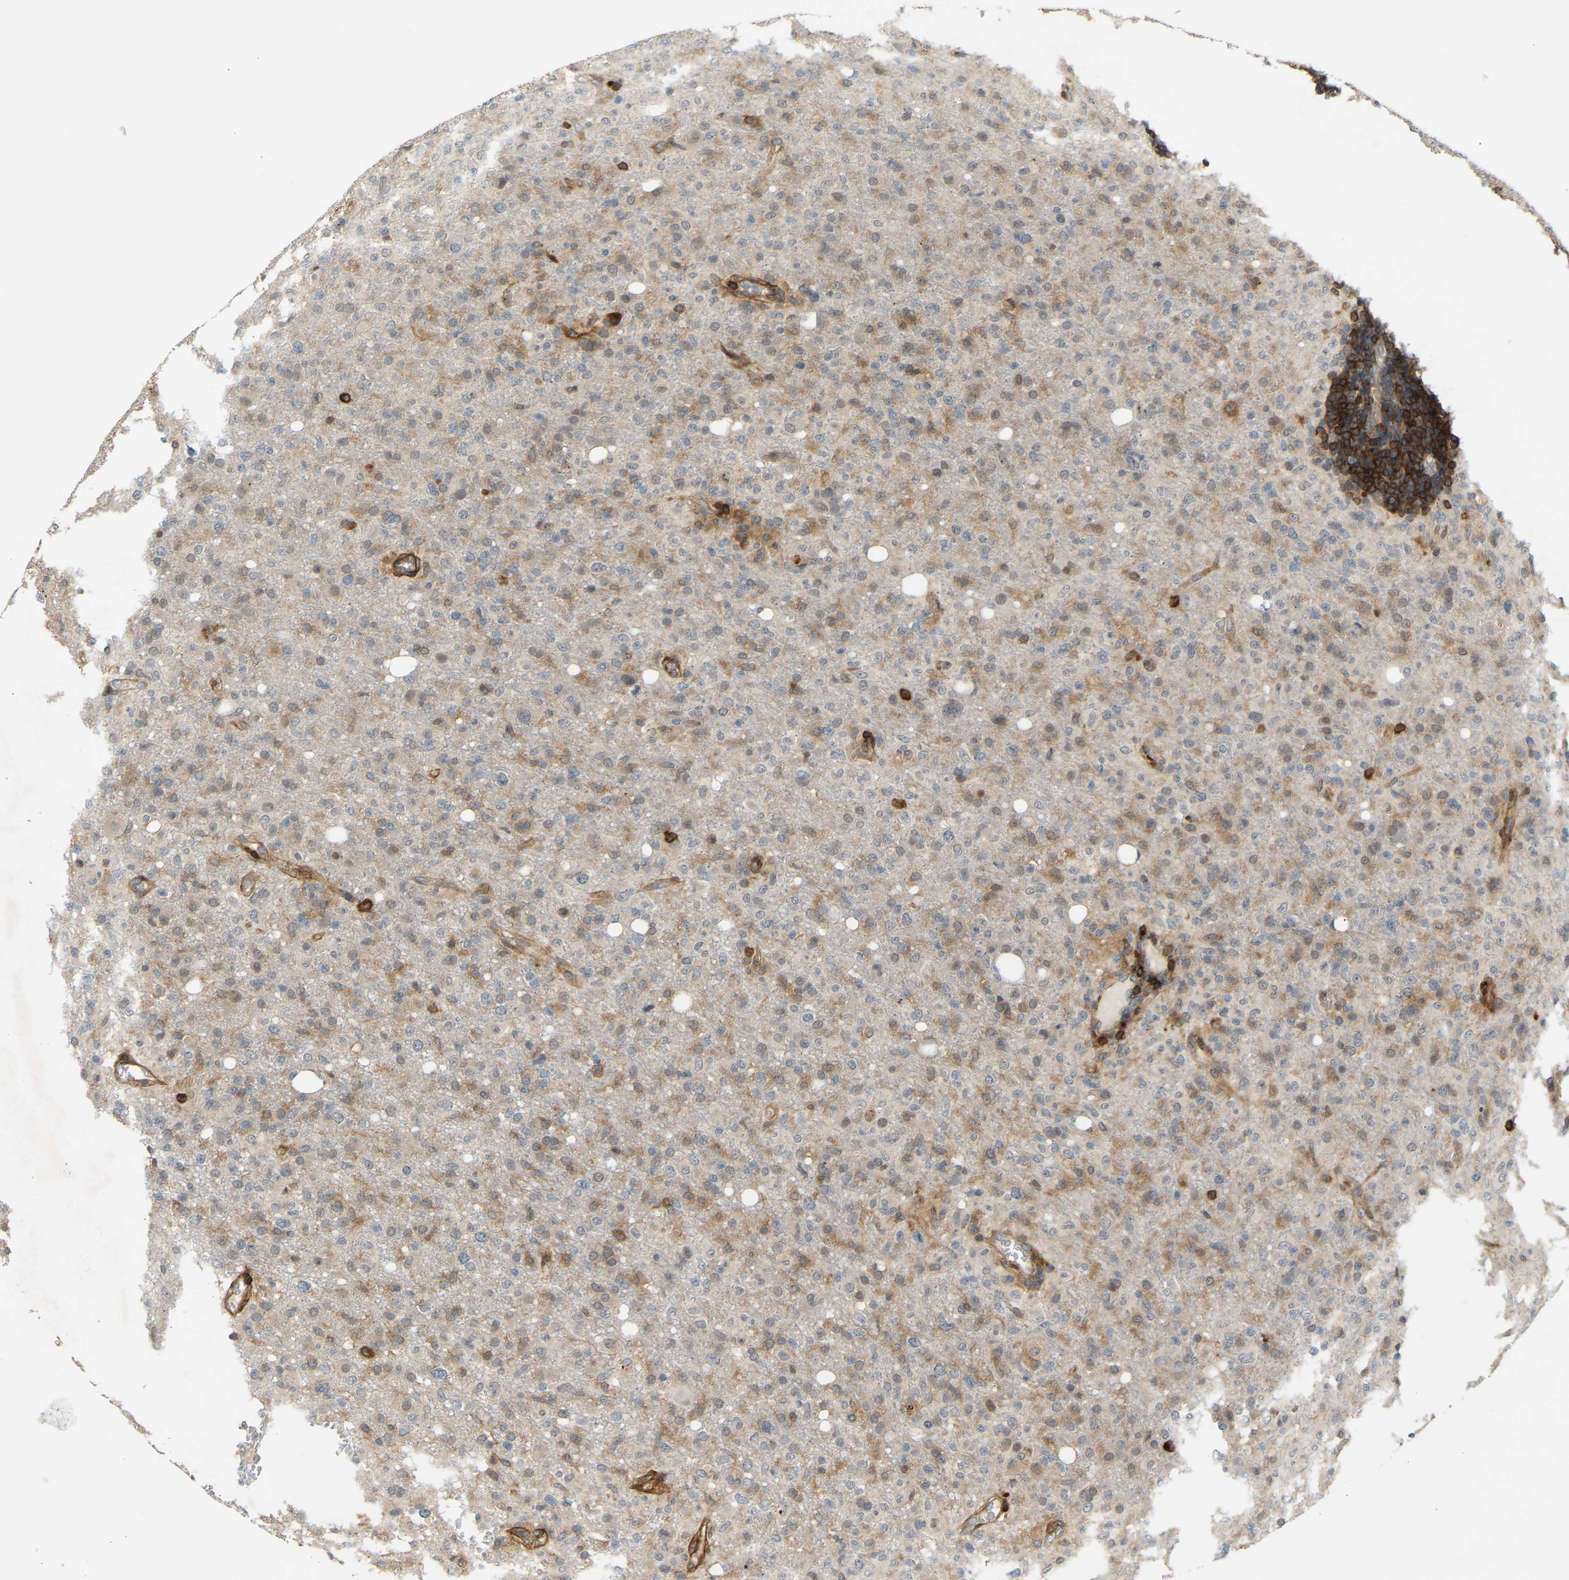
{"staining": {"intensity": "moderate", "quantity": "25%-75%", "location": "cytoplasmic/membranous"}, "tissue": "glioma", "cell_type": "Tumor cells", "image_type": "cancer", "snomed": [{"axis": "morphology", "description": "Glioma, malignant, High grade"}, {"axis": "topography", "description": "Brain"}], "caption": "Malignant glioma (high-grade) tissue displays moderate cytoplasmic/membranous expression in approximately 25%-75% of tumor cells, visualized by immunohistochemistry.", "gene": "PLCG2", "patient": {"sex": "female", "age": 57}}